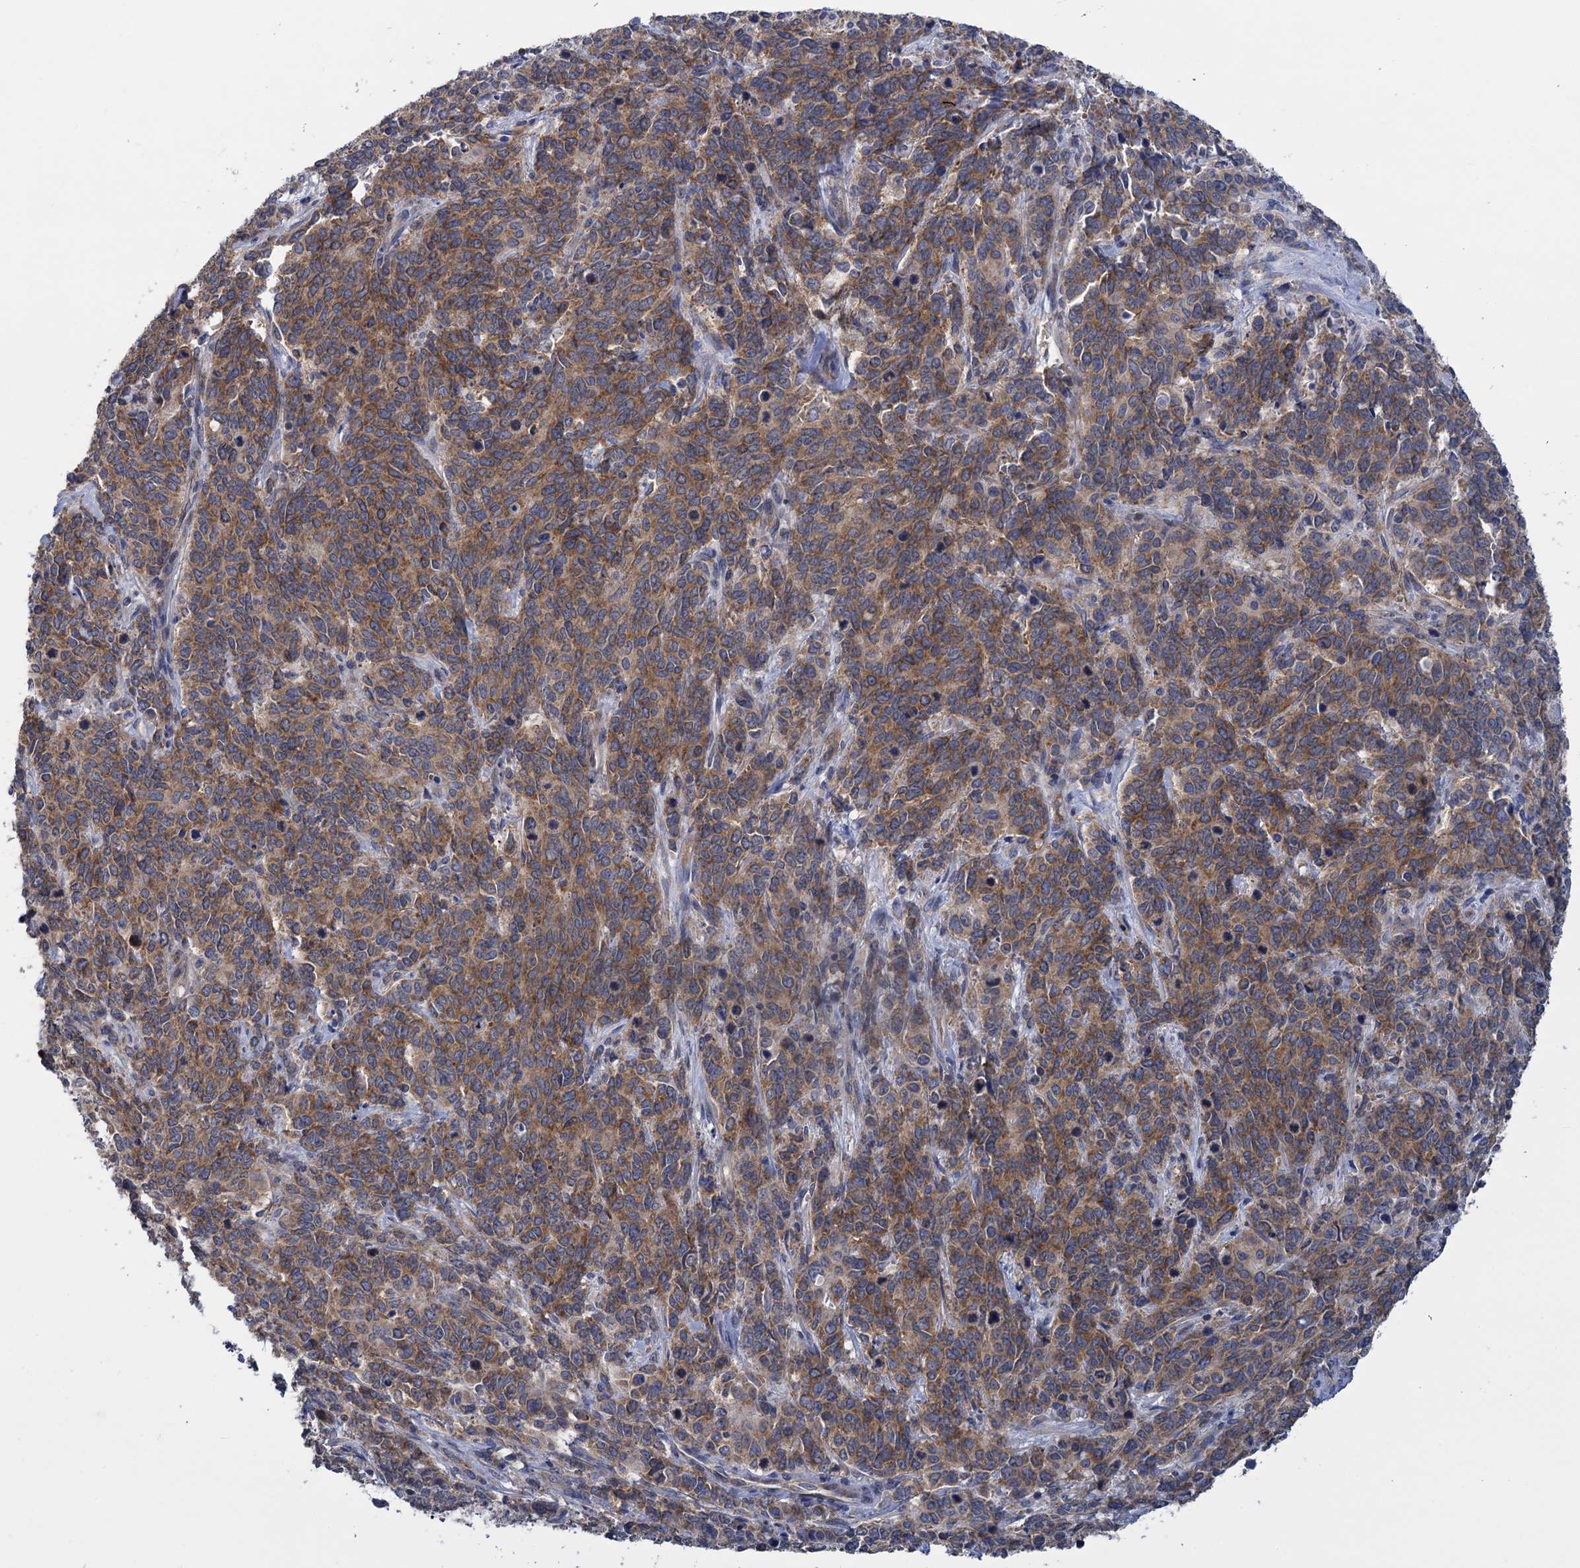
{"staining": {"intensity": "moderate", "quantity": ">75%", "location": "cytoplasmic/membranous"}, "tissue": "cervical cancer", "cell_type": "Tumor cells", "image_type": "cancer", "snomed": [{"axis": "morphology", "description": "Squamous cell carcinoma, NOS"}, {"axis": "topography", "description": "Cervix"}], "caption": "Immunohistochemical staining of cervical cancer displays medium levels of moderate cytoplasmic/membranous protein expression in about >75% of tumor cells.", "gene": "GSTM2", "patient": {"sex": "female", "age": 60}}